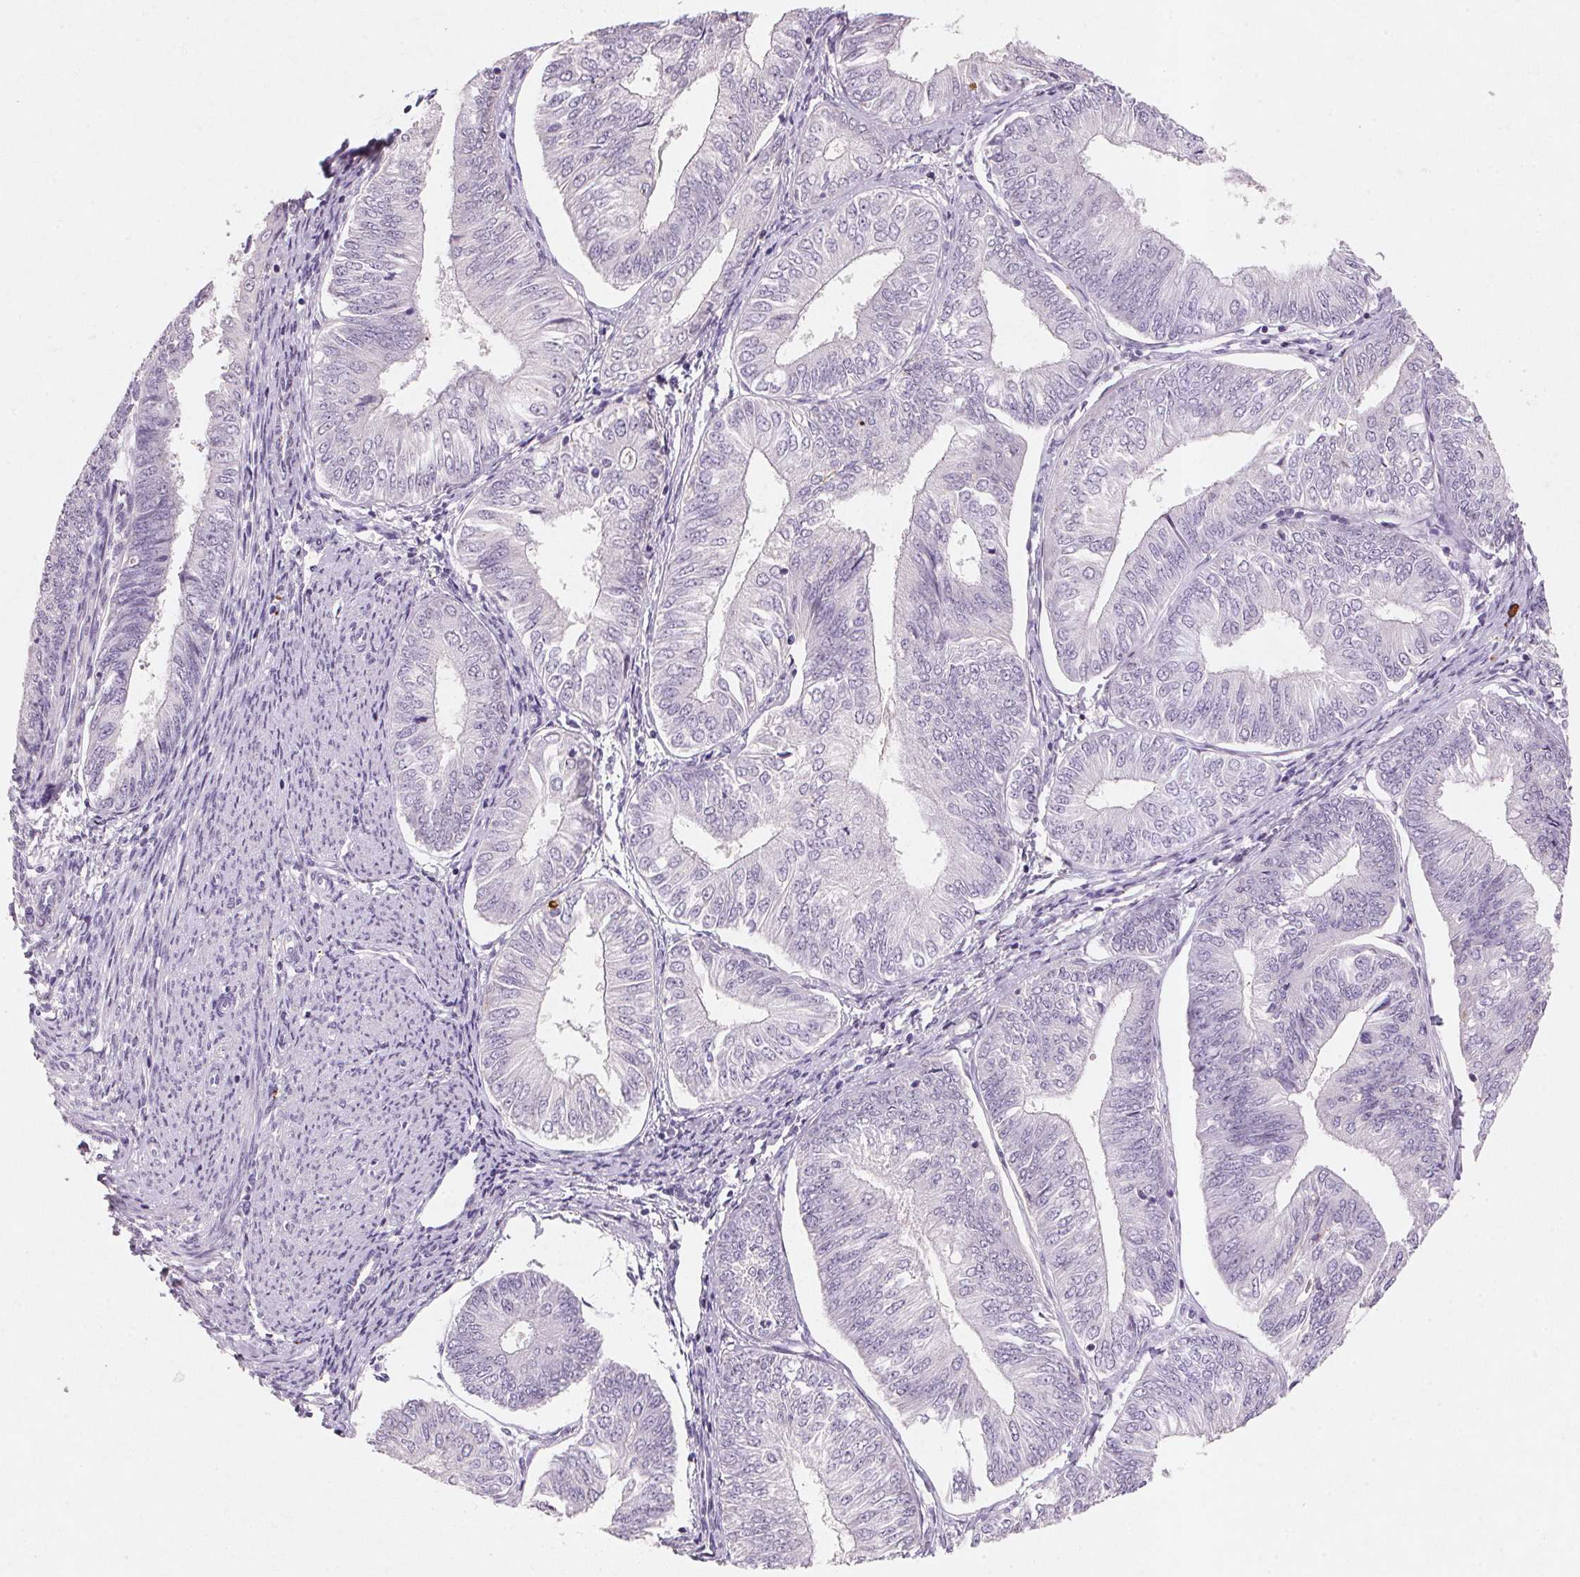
{"staining": {"intensity": "negative", "quantity": "none", "location": "none"}, "tissue": "endometrial cancer", "cell_type": "Tumor cells", "image_type": "cancer", "snomed": [{"axis": "morphology", "description": "Adenocarcinoma, NOS"}, {"axis": "topography", "description": "Endometrium"}], "caption": "Micrograph shows no significant protein staining in tumor cells of endometrial cancer.", "gene": "CXCL5", "patient": {"sex": "female", "age": 58}}